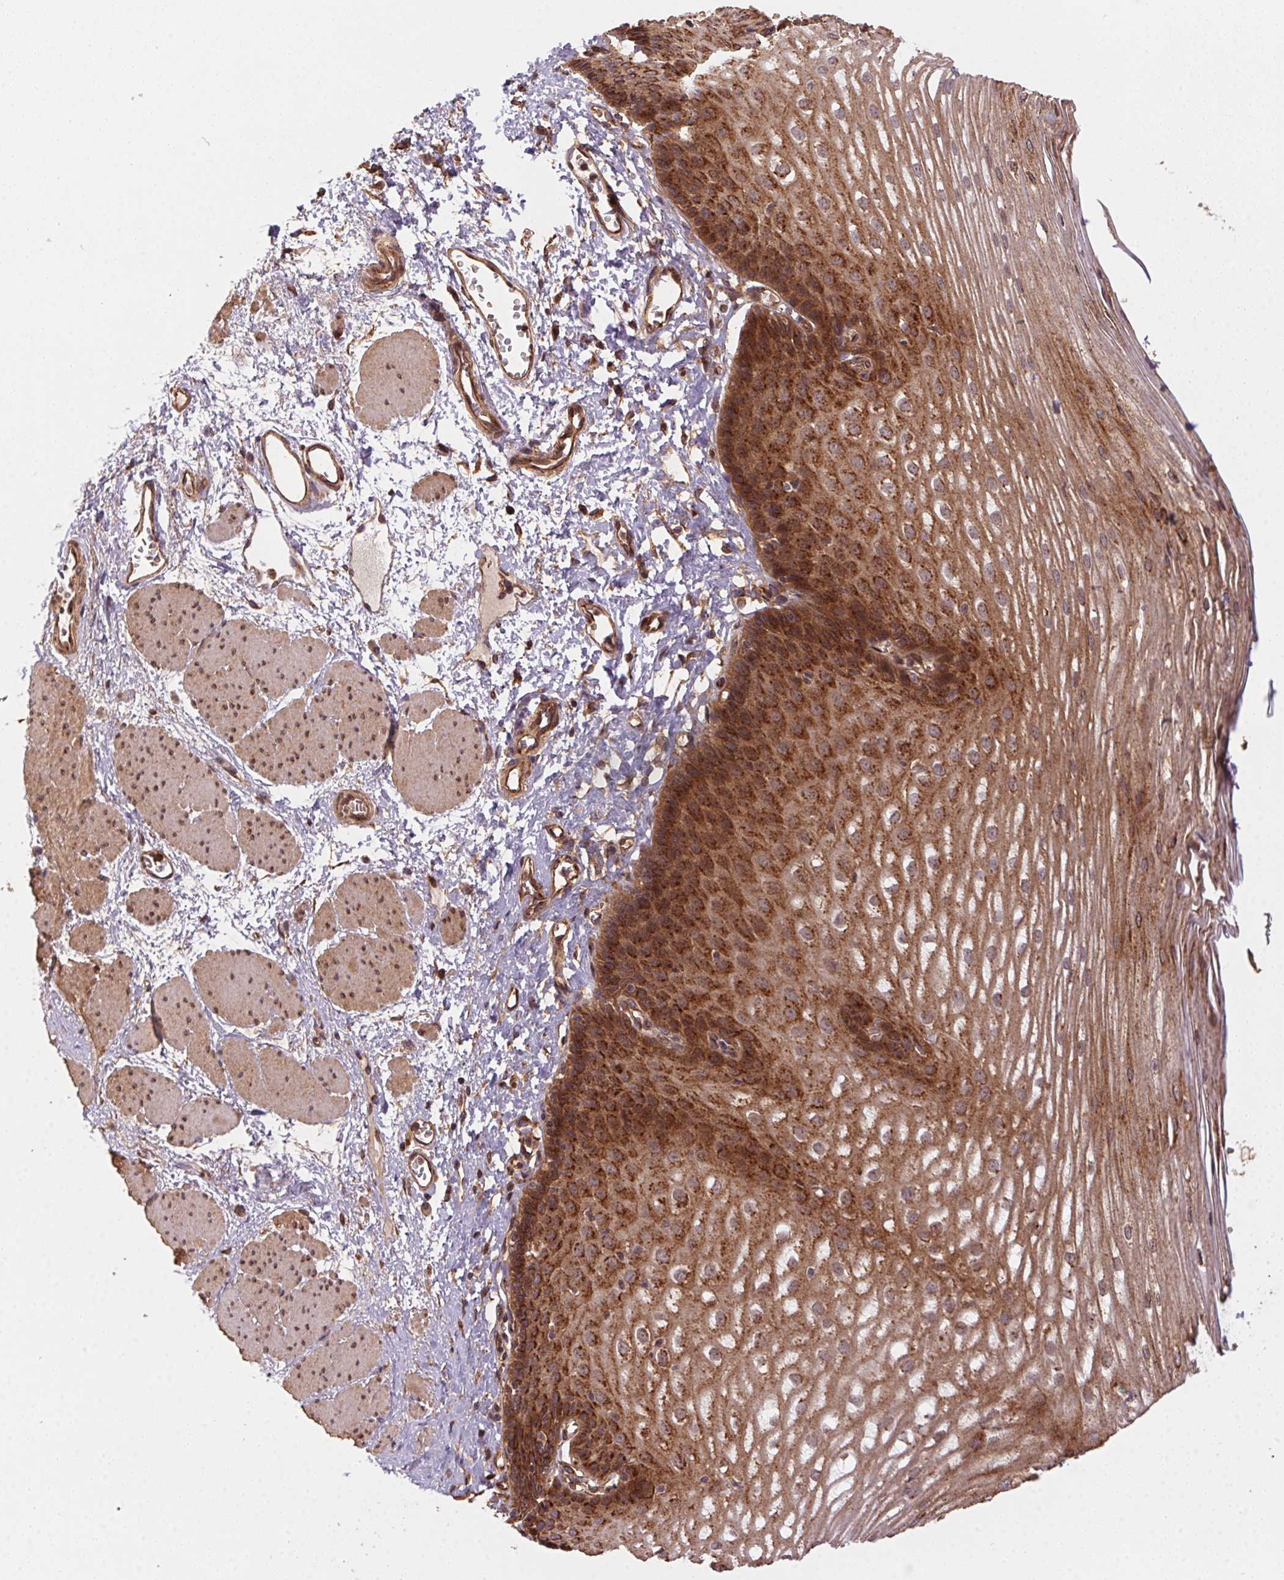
{"staining": {"intensity": "strong", "quantity": ">75%", "location": "cytoplasmic/membranous"}, "tissue": "esophagus", "cell_type": "Squamous epithelial cells", "image_type": "normal", "snomed": [{"axis": "morphology", "description": "Normal tissue, NOS"}, {"axis": "topography", "description": "Esophagus"}], "caption": "Immunohistochemistry image of benign esophagus: esophagus stained using immunohistochemistry displays high levels of strong protein expression localized specifically in the cytoplasmic/membranous of squamous epithelial cells, appearing as a cytoplasmic/membranous brown color.", "gene": "USE1", "patient": {"sex": "male", "age": 62}}